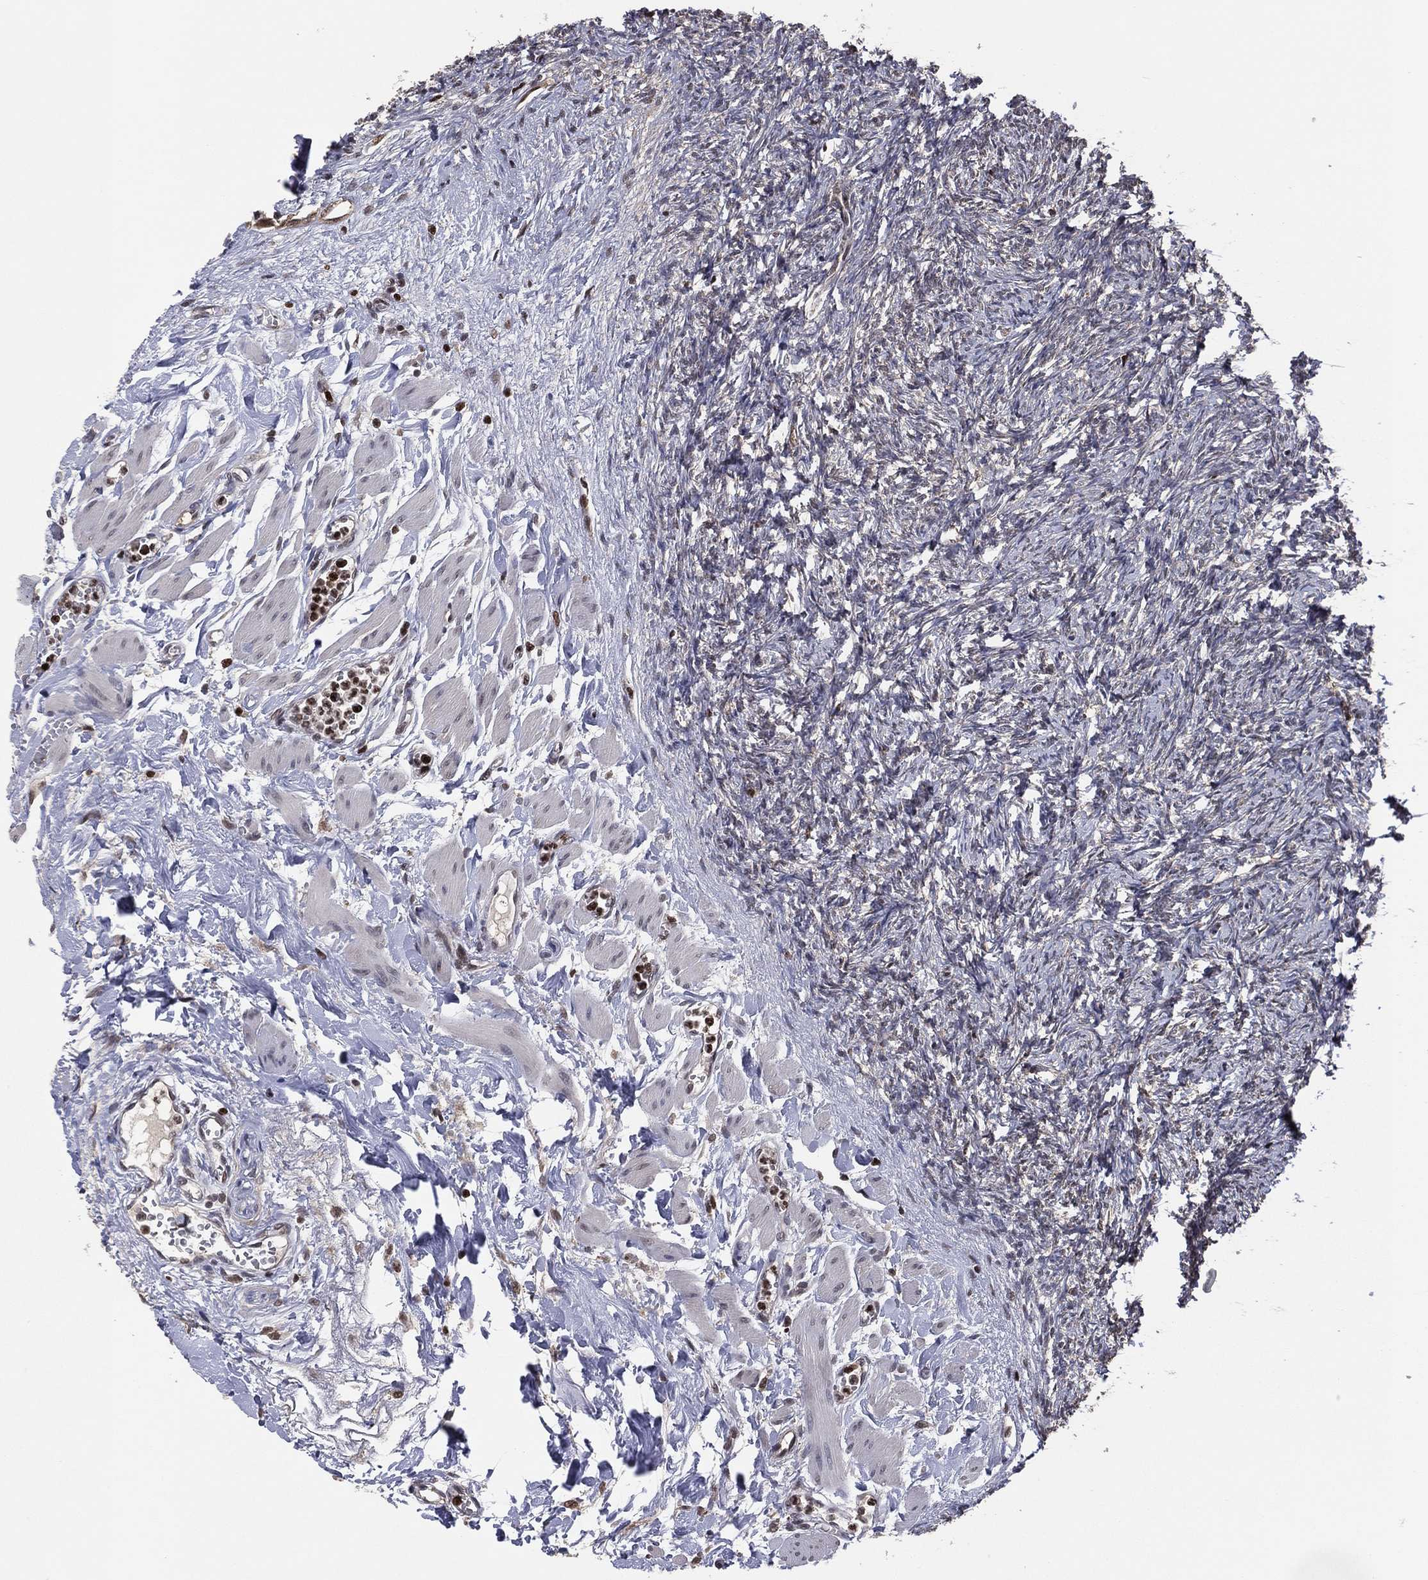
{"staining": {"intensity": "weak", "quantity": ">75%", "location": "cytoplasmic/membranous"}, "tissue": "ovary", "cell_type": "Follicle cells", "image_type": "normal", "snomed": [{"axis": "morphology", "description": "Normal tissue, NOS"}, {"axis": "topography", "description": "Fallopian tube"}, {"axis": "topography", "description": "Ovary"}], "caption": "DAB (3,3'-diaminobenzidine) immunohistochemical staining of normal ovary demonstrates weak cytoplasmic/membranous protein expression in approximately >75% of follicle cells. (DAB (3,3'-diaminobenzidine) = brown stain, brightfield microscopy at high magnification).", "gene": "PSMA1", "patient": {"sex": "female", "age": 33}}